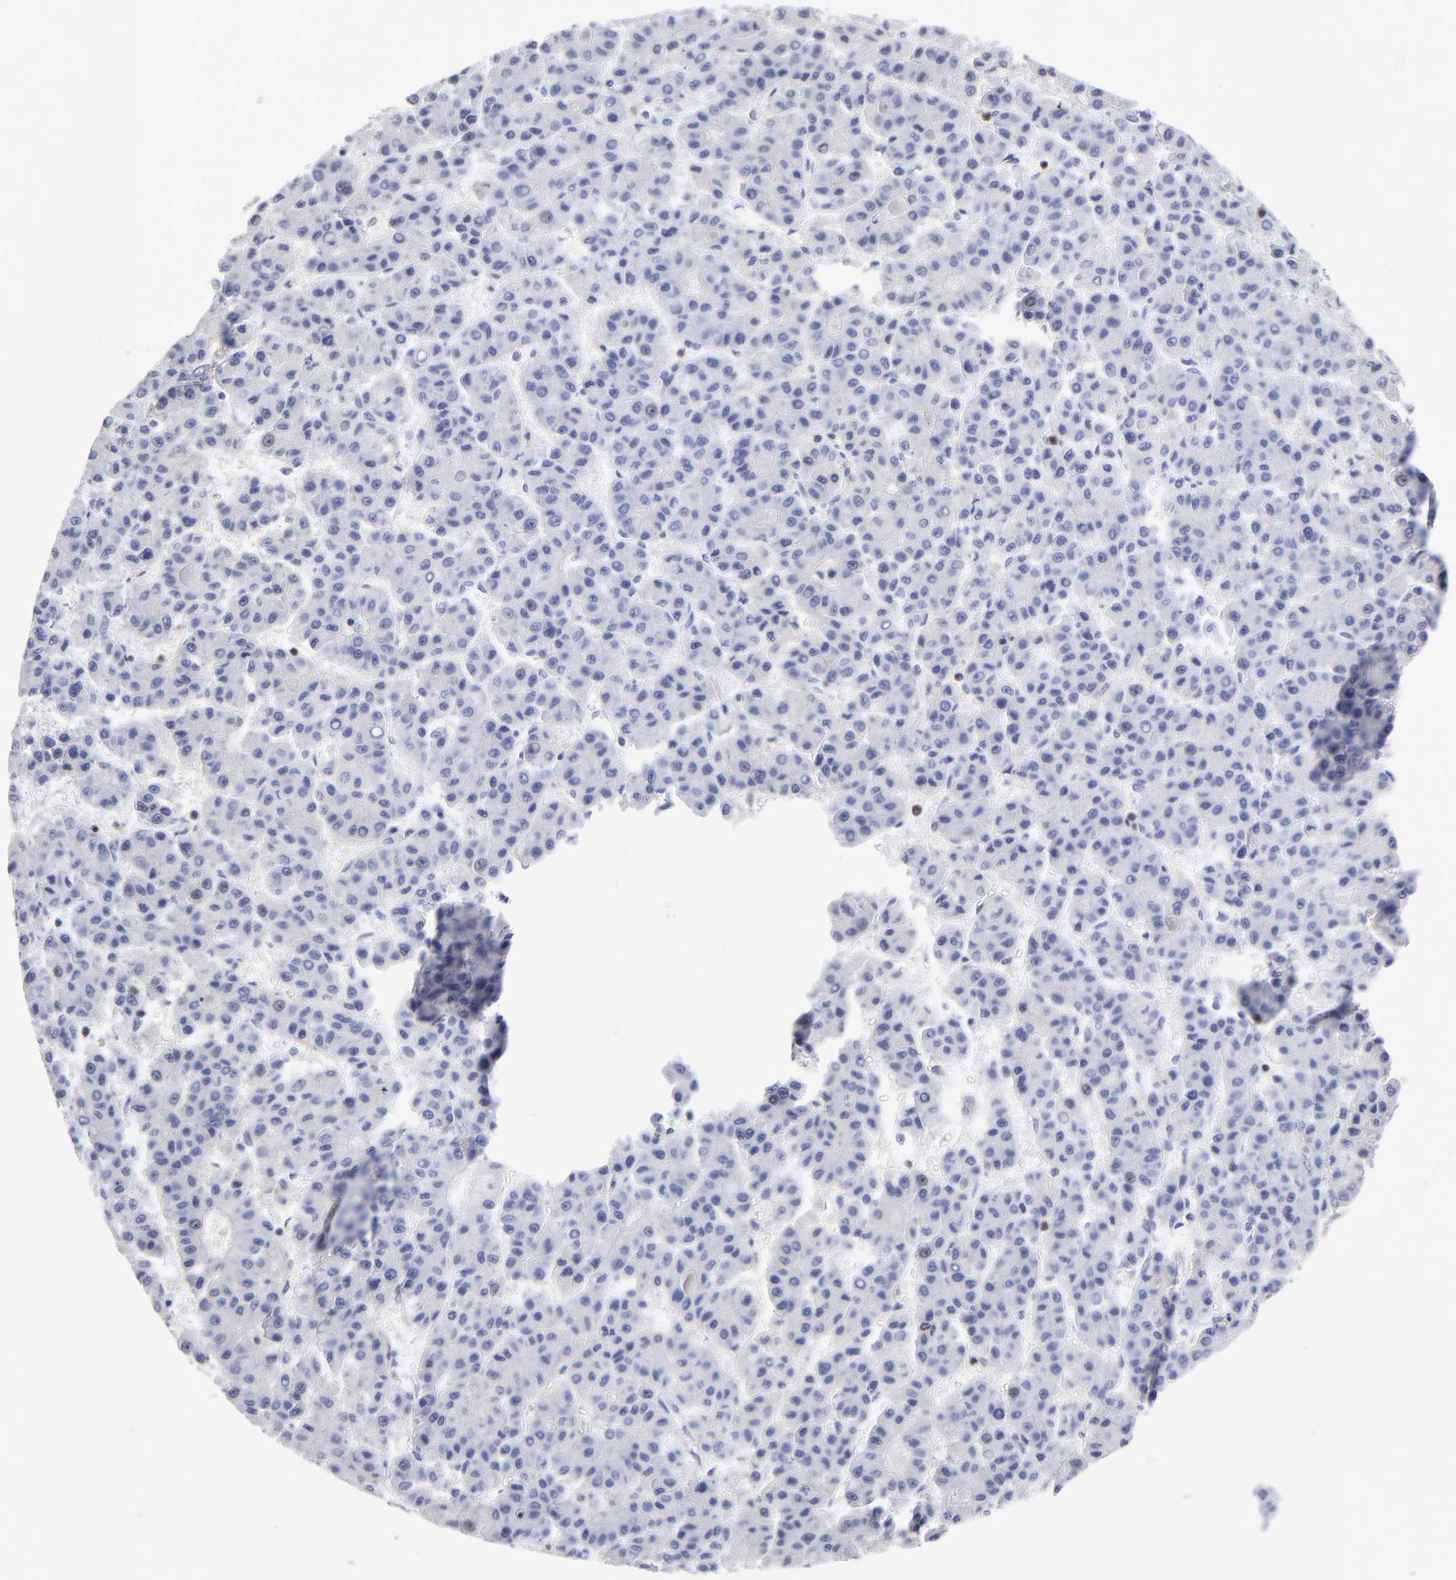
{"staining": {"intensity": "negative", "quantity": "none", "location": "none"}, "tissue": "liver cancer", "cell_type": "Tumor cells", "image_type": "cancer", "snomed": [{"axis": "morphology", "description": "Carcinoma, Hepatocellular, NOS"}, {"axis": "topography", "description": "Liver"}], "caption": "DAB (3,3'-diaminobenzidine) immunohistochemical staining of human liver cancer demonstrates no significant expression in tumor cells.", "gene": "LAT2", "patient": {"sex": "male", "age": 70}}